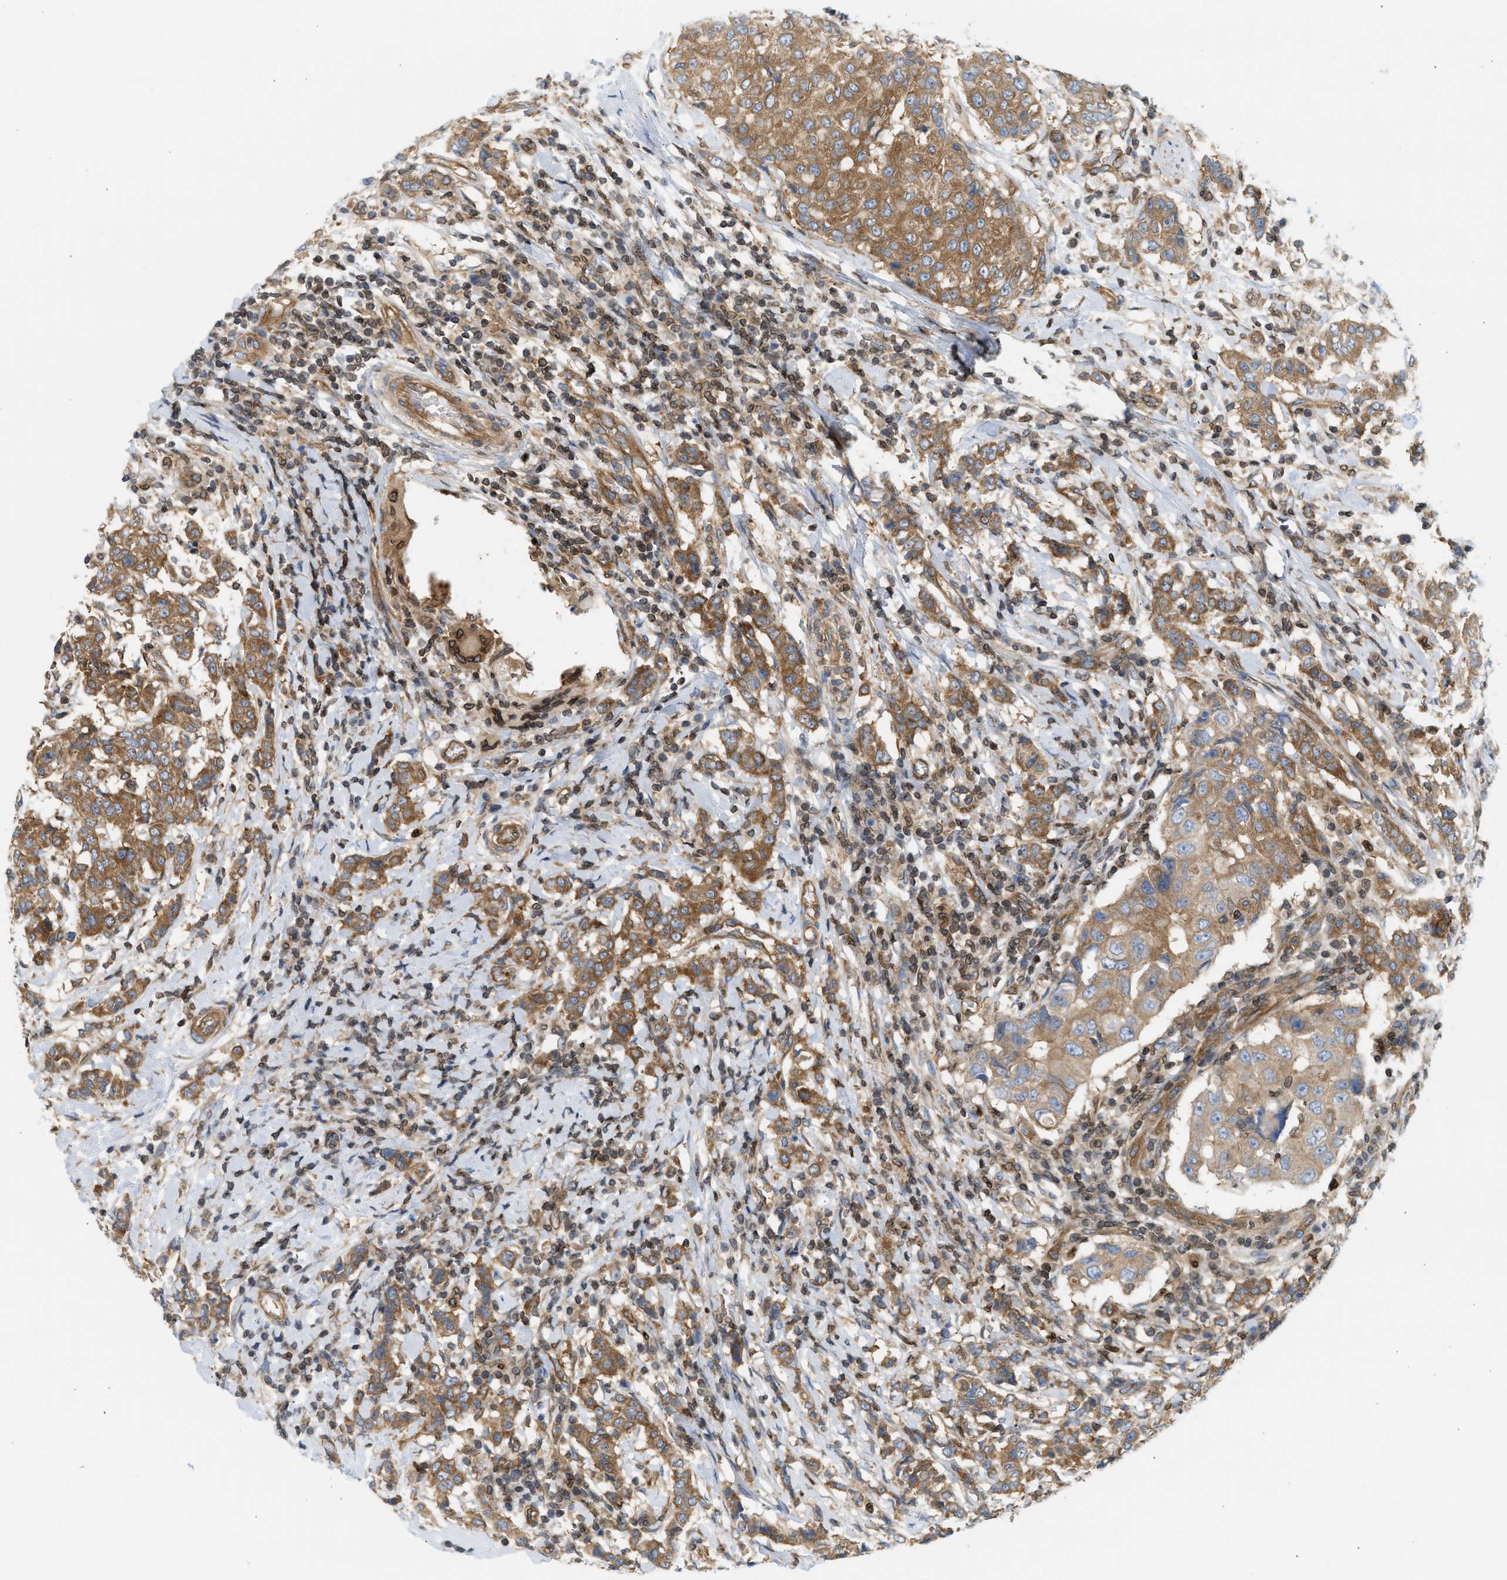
{"staining": {"intensity": "moderate", "quantity": ">75%", "location": "cytoplasmic/membranous"}, "tissue": "breast cancer", "cell_type": "Tumor cells", "image_type": "cancer", "snomed": [{"axis": "morphology", "description": "Duct carcinoma"}, {"axis": "topography", "description": "Breast"}], "caption": "Breast cancer was stained to show a protein in brown. There is medium levels of moderate cytoplasmic/membranous staining in about >75% of tumor cells. The staining is performed using DAB brown chromogen to label protein expression. The nuclei are counter-stained blue using hematoxylin.", "gene": "STRN", "patient": {"sex": "female", "age": 27}}